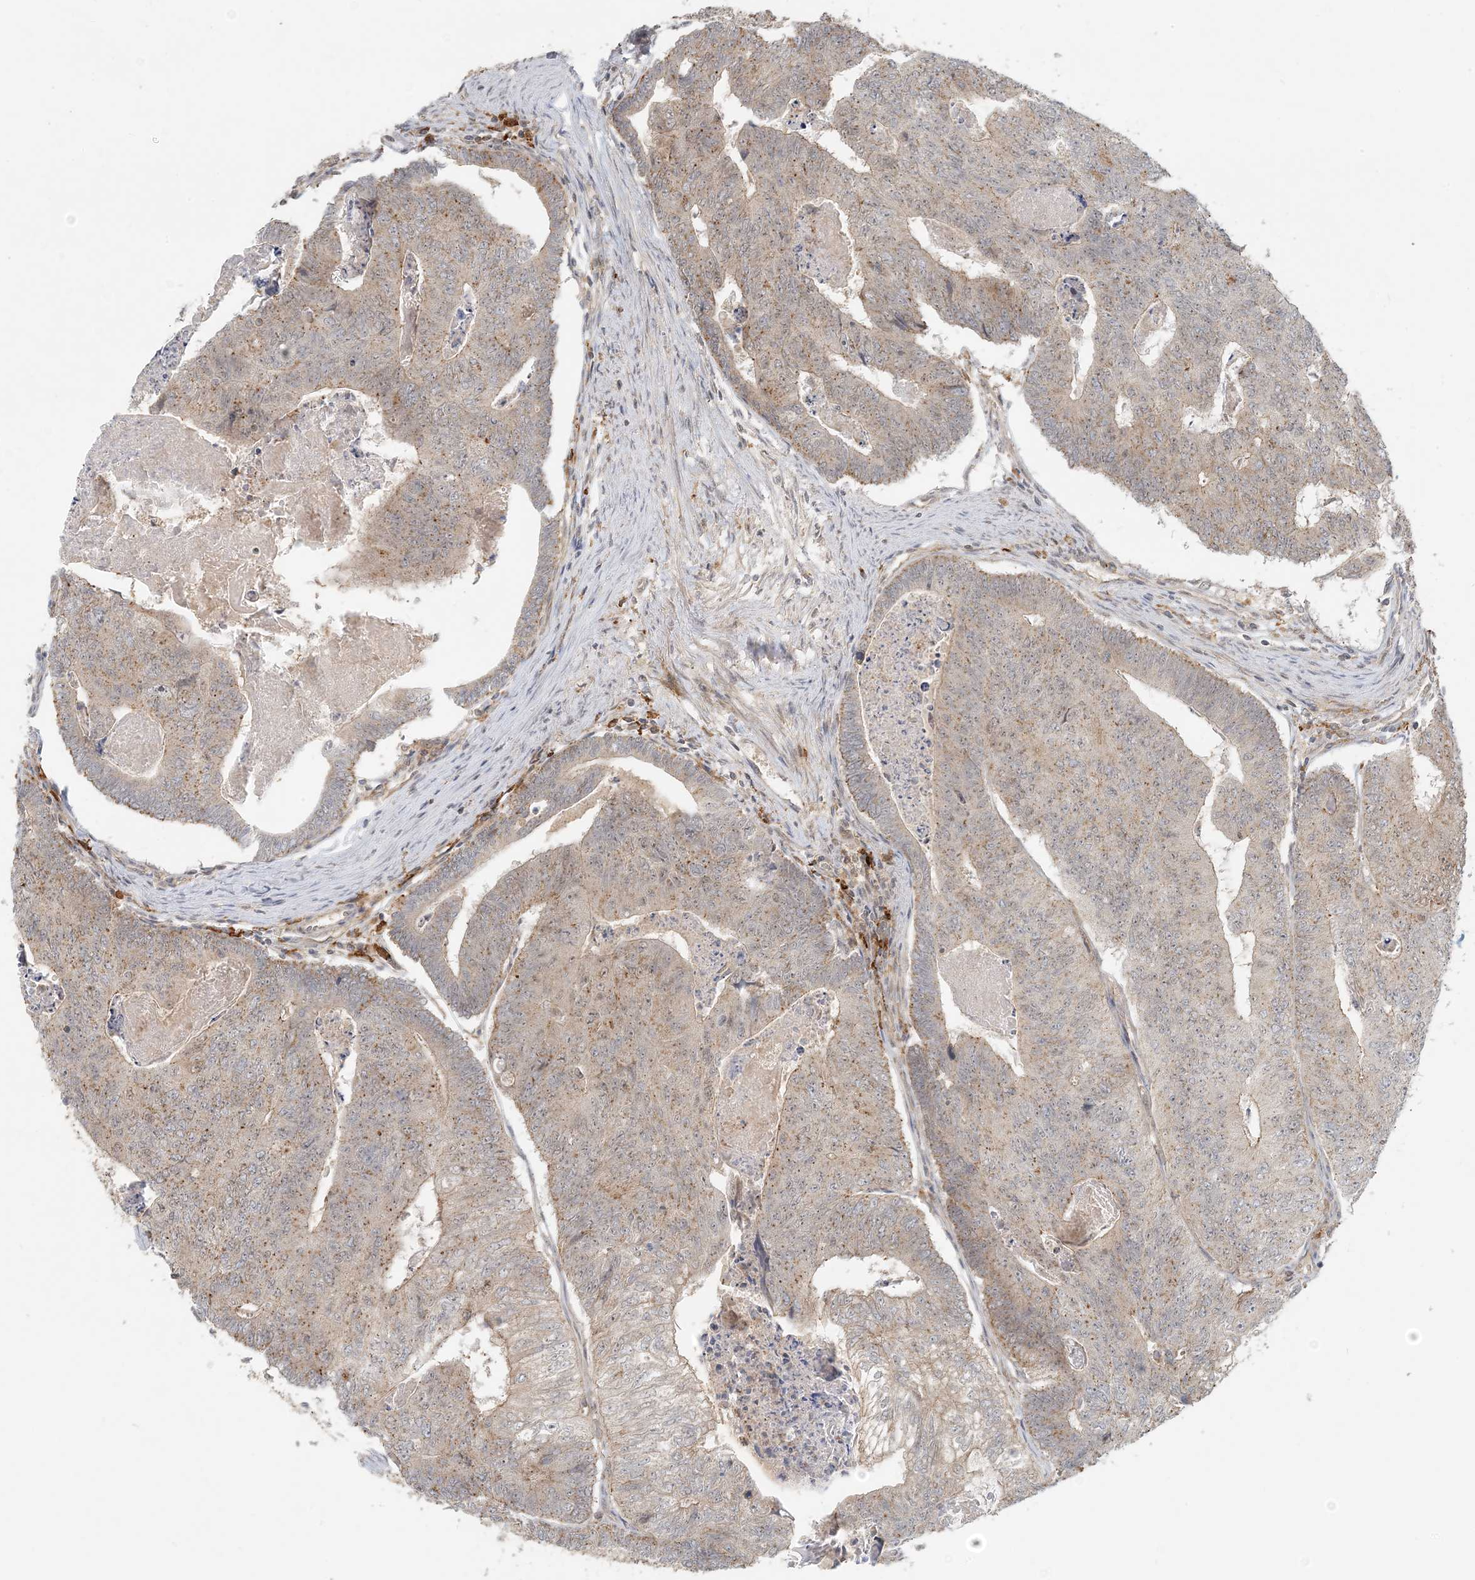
{"staining": {"intensity": "weak", "quantity": "<25%", "location": "cytoplasmic/membranous"}, "tissue": "colorectal cancer", "cell_type": "Tumor cells", "image_type": "cancer", "snomed": [{"axis": "morphology", "description": "Adenocarcinoma, NOS"}, {"axis": "topography", "description": "Colon"}], "caption": "IHC micrograph of adenocarcinoma (colorectal) stained for a protein (brown), which reveals no positivity in tumor cells. Brightfield microscopy of IHC stained with DAB (3,3'-diaminobenzidine) (brown) and hematoxylin (blue), captured at high magnification.", "gene": "OBI1", "patient": {"sex": "female", "age": 67}}